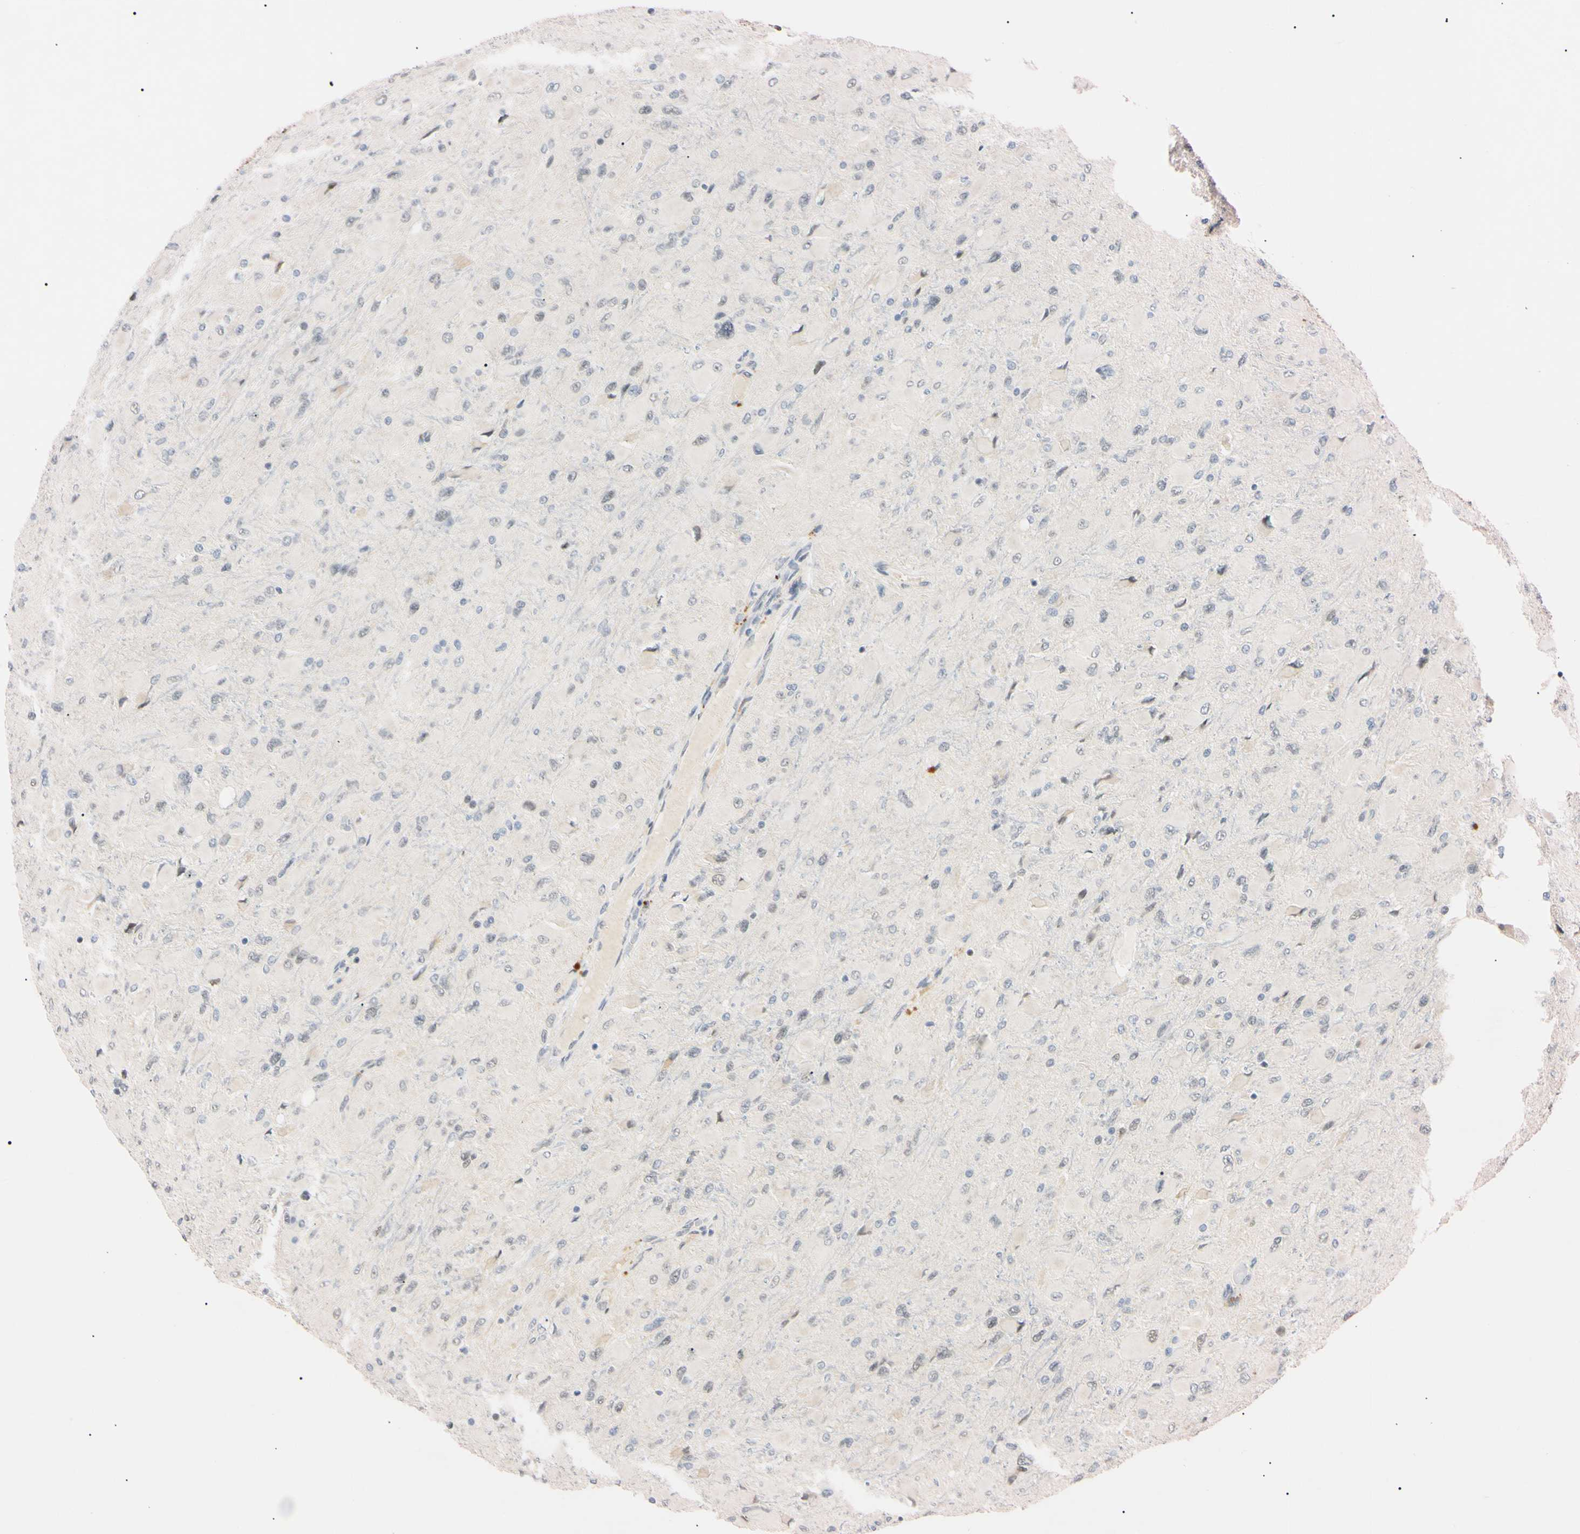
{"staining": {"intensity": "negative", "quantity": "none", "location": "none"}, "tissue": "glioma", "cell_type": "Tumor cells", "image_type": "cancer", "snomed": [{"axis": "morphology", "description": "Glioma, malignant, High grade"}, {"axis": "topography", "description": "Cerebral cortex"}], "caption": "Protein analysis of malignant high-grade glioma shows no significant expression in tumor cells.", "gene": "ZNF134", "patient": {"sex": "female", "age": 36}}